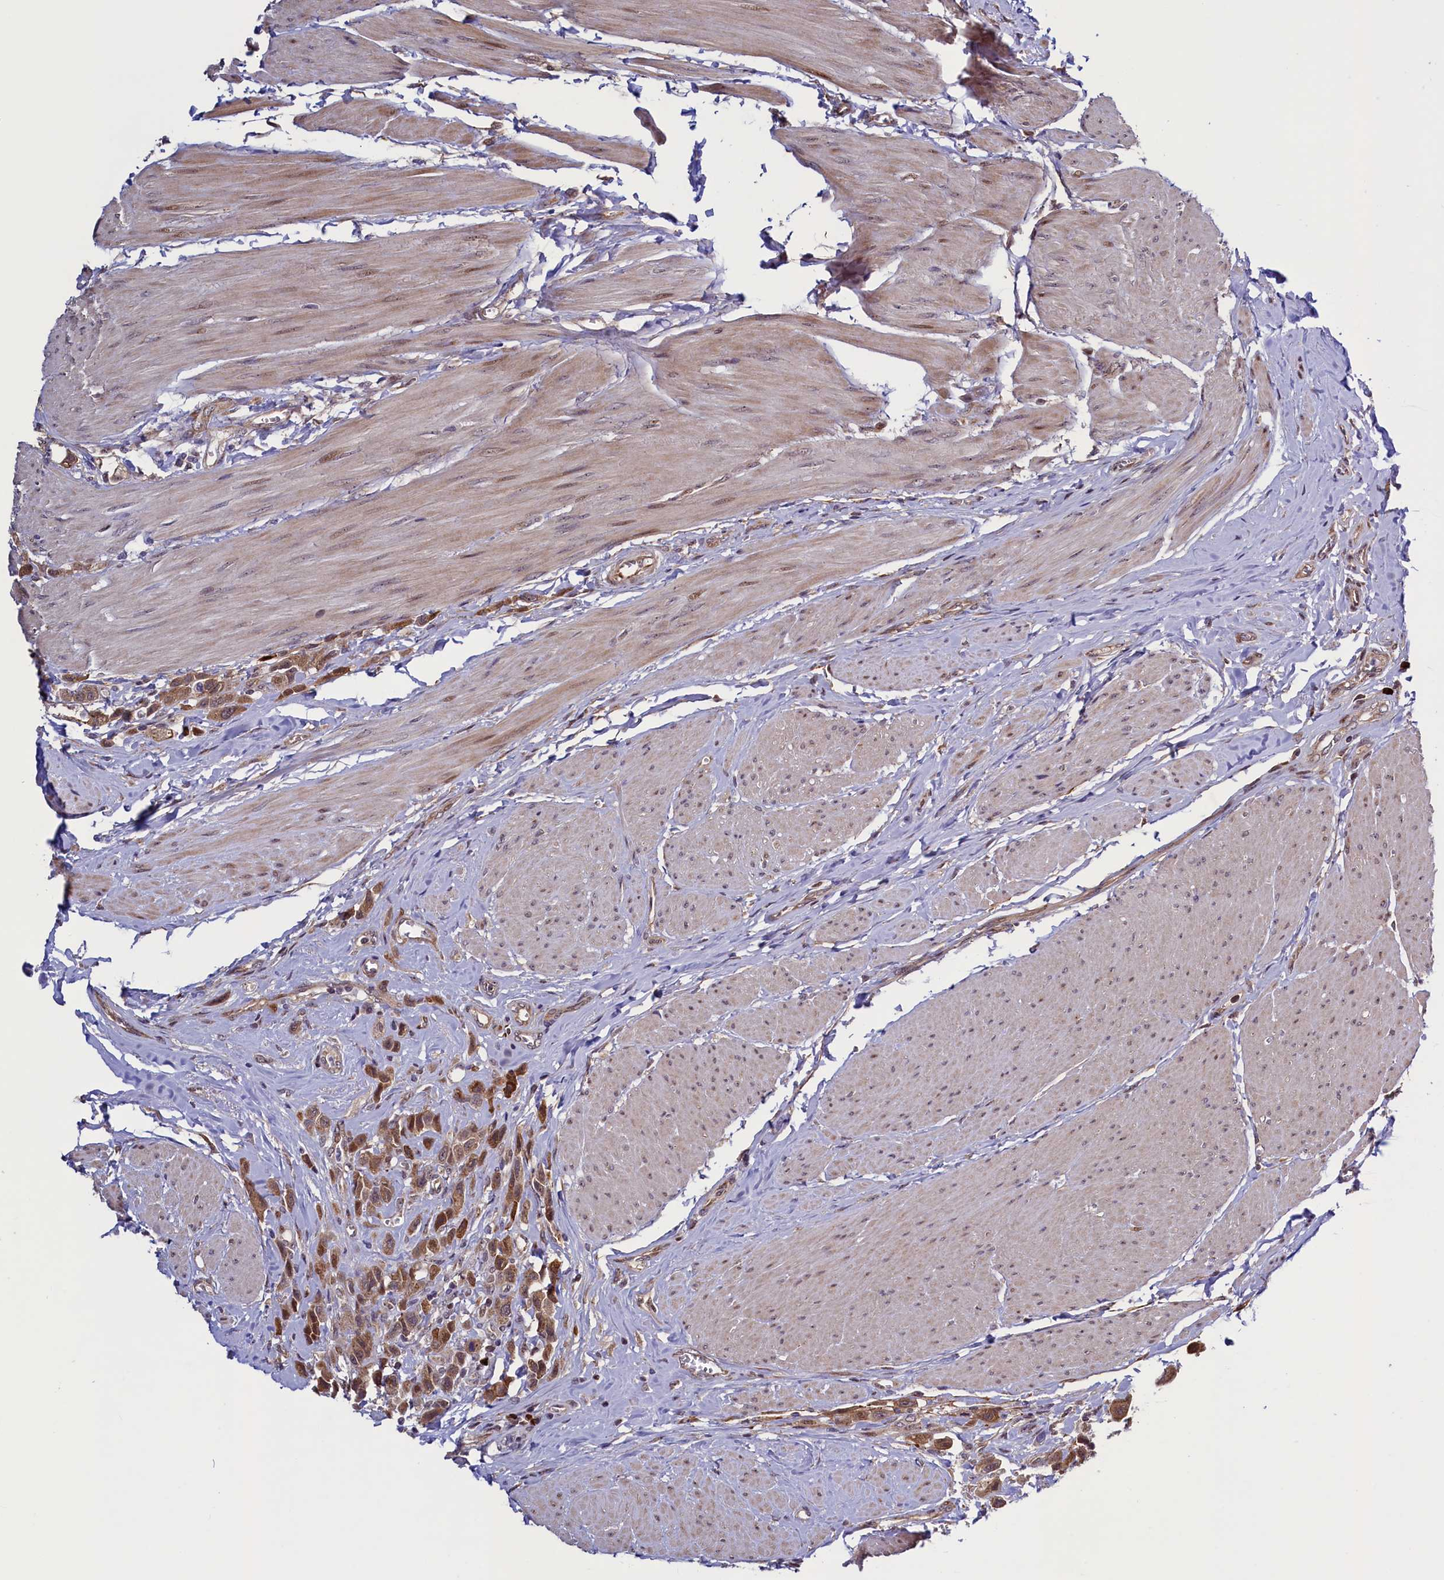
{"staining": {"intensity": "moderate", "quantity": ">75%", "location": "cytoplasmic/membranous"}, "tissue": "urothelial cancer", "cell_type": "Tumor cells", "image_type": "cancer", "snomed": [{"axis": "morphology", "description": "Urothelial carcinoma, High grade"}, {"axis": "topography", "description": "Urinary bladder"}], "caption": "Immunohistochemical staining of urothelial cancer shows medium levels of moderate cytoplasmic/membranous expression in approximately >75% of tumor cells. (Stains: DAB (3,3'-diaminobenzidine) in brown, nuclei in blue, Microscopy: brightfield microscopy at high magnification).", "gene": "RBFA", "patient": {"sex": "male", "age": 50}}